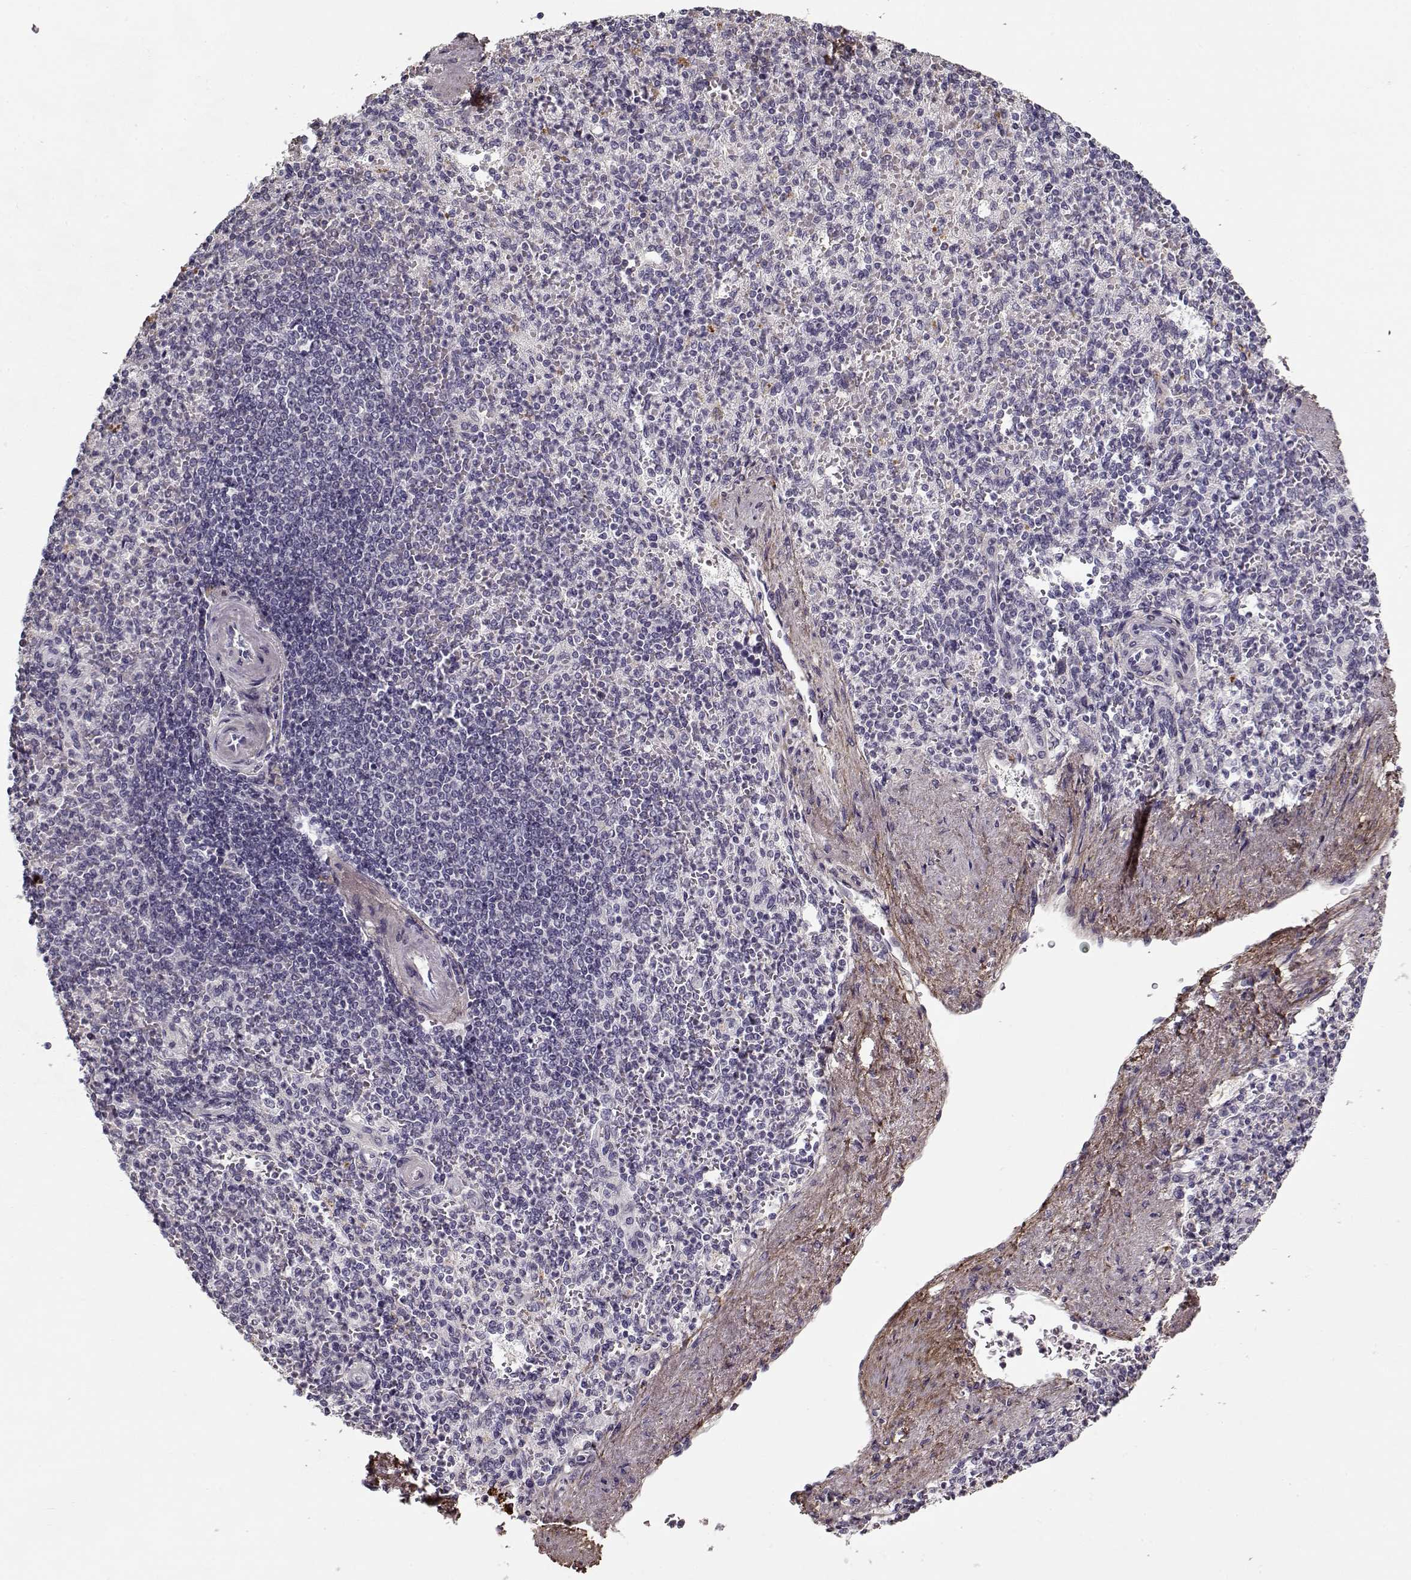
{"staining": {"intensity": "negative", "quantity": "none", "location": "none"}, "tissue": "spleen", "cell_type": "Cells in red pulp", "image_type": "normal", "snomed": [{"axis": "morphology", "description": "Normal tissue, NOS"}, {"axis": "topography", "description": "Spleen"}], "caption": "High magnification brightfield microscopy of benign spleen stained with DAB (brown) and counterstained with hematoxylin (blue): cells in red pulp show no significant expression.", "gene": "LUM", "patient": {"sex": "female", "age": 74}}